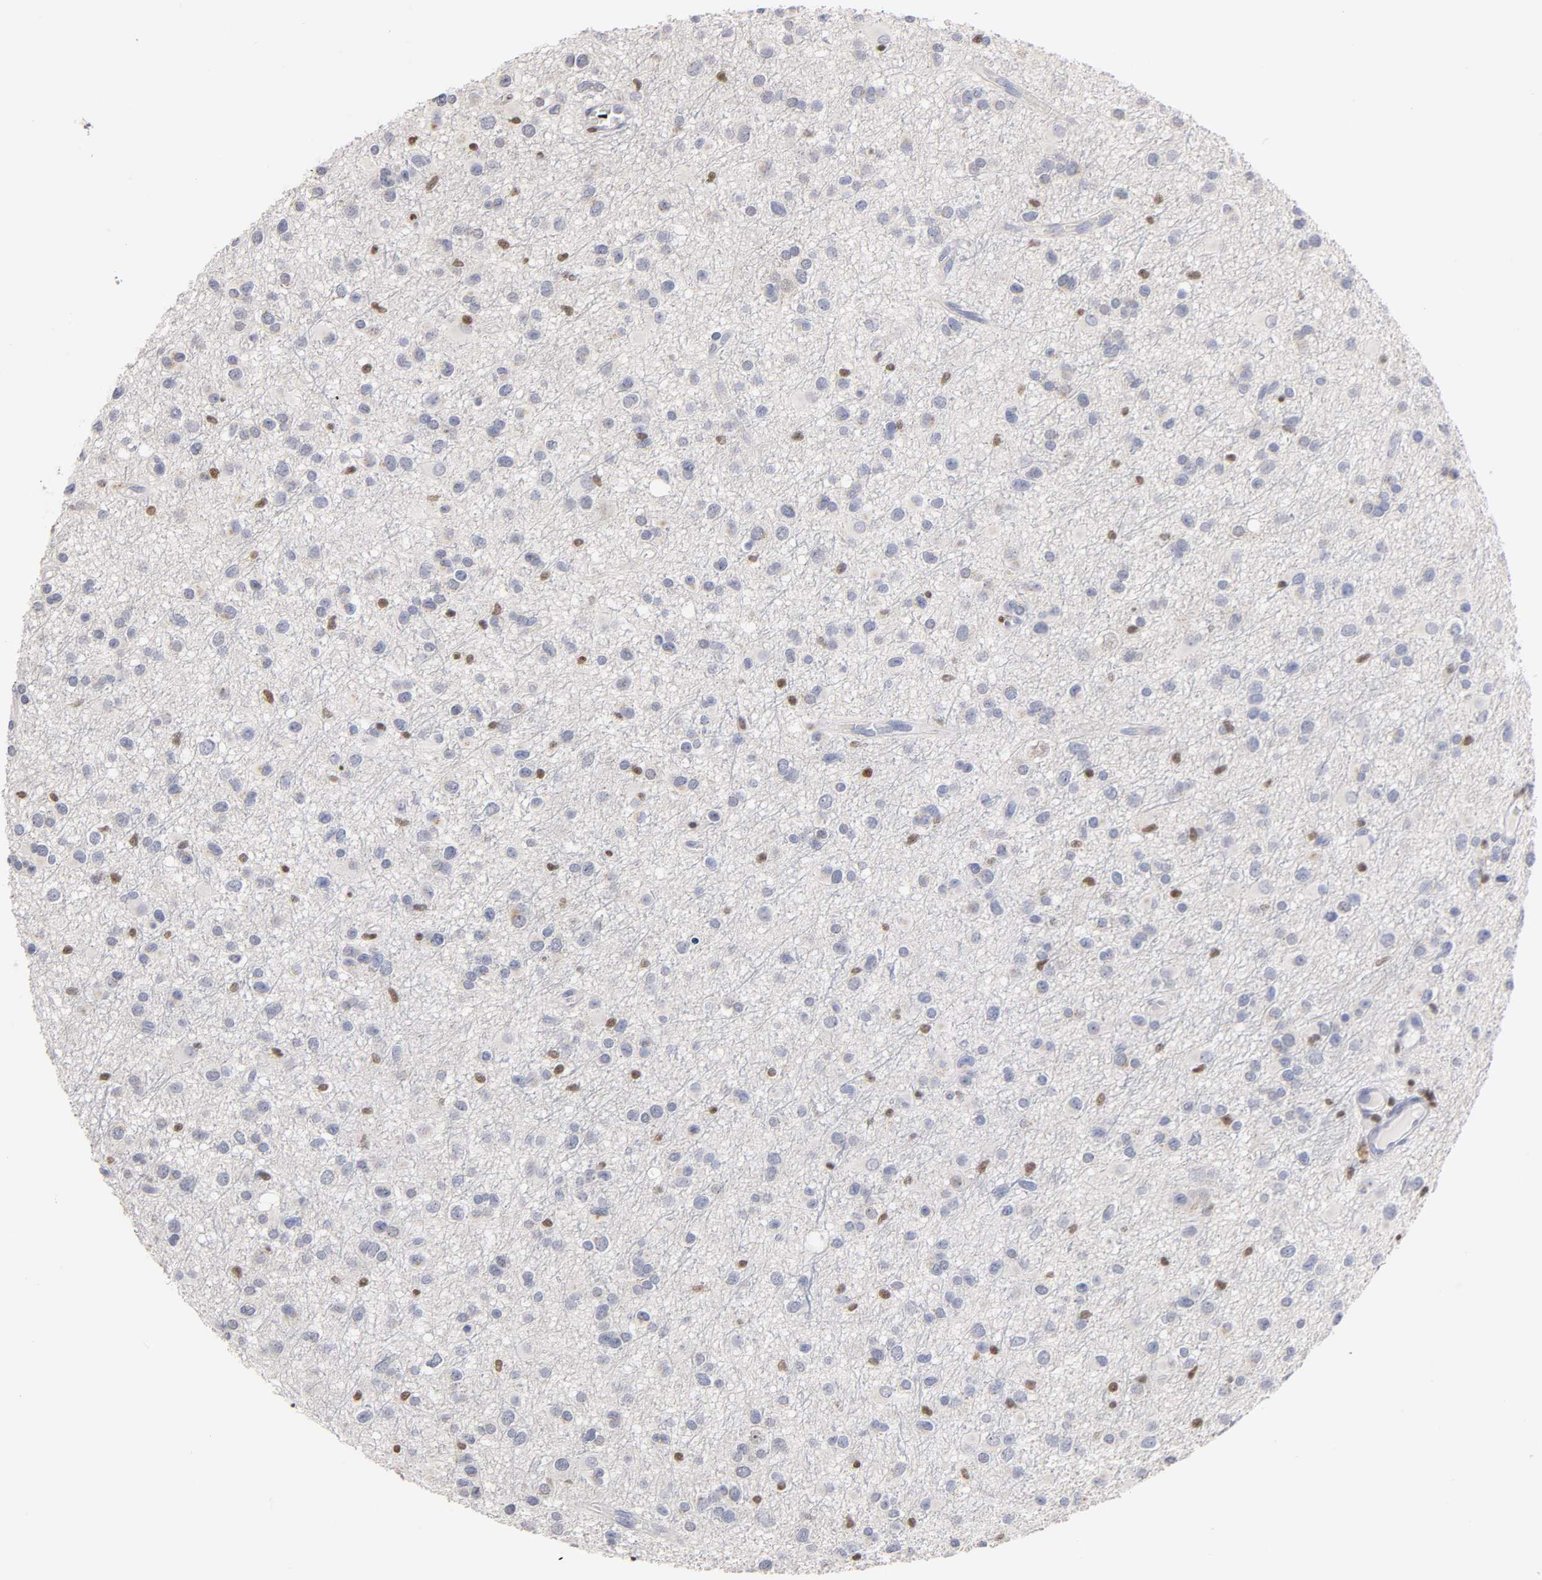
{"staining": {"intensity": "moderate", "quantity": "<25%", "location": "nuclear"}, "tissue": "glioma", "cell_type": "Tumor cells", "image_type": "cancer", "snomed": [{"axis": "morphology", "description": "Glioma, malignant, Low grade"}, {"axis": "topography", "description": "Brain"}], "caption": "Immunohistochemistry (IHC) photomicrograph of malignant glioma (low-grade) stained for a protein (brown), which reveals low levels of moderate nuclear staining in approximately <25% of tumor cells.", "gene": "RUNX1", "patient": {"sex": "male", "age": 42}}